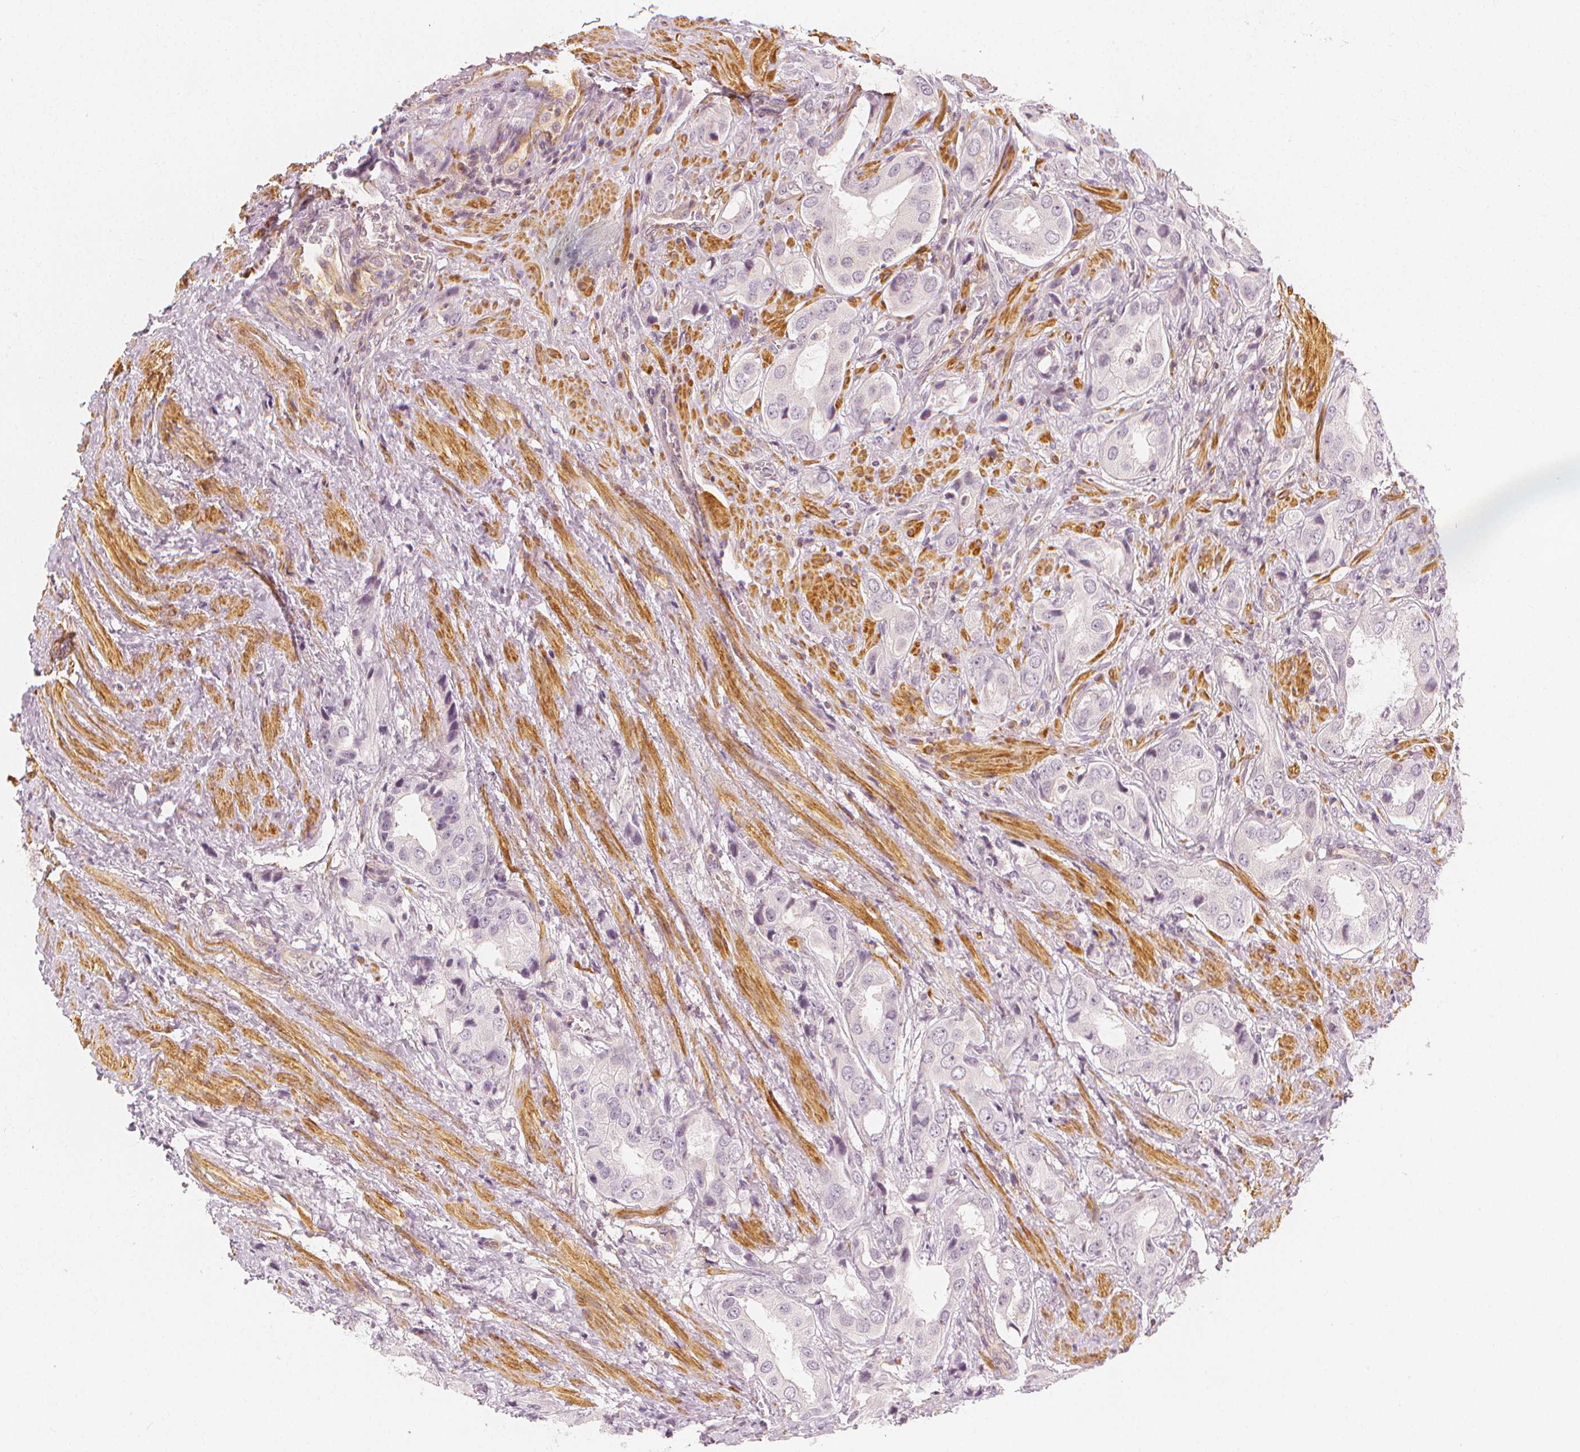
{"staining": {"intensity": "negative", "quantity": "none", "location": "none"}, "tissue": "prostate cancer", "cell_type": "Tumor cells", "image_type": "cancer", "snomed": [{"axis": "morphology", "description": "Adenocarcinoma, NOS"}, {"axis": "topography", "description": "Prostate"}], "caption": "IHC histopathology image of prostate adenocarcinoma stained for a protein (brown), which exhibits no staining in tumor cells.", "gene": "ARHGAP26", "patient": {"sex": "male", "age": 63}}